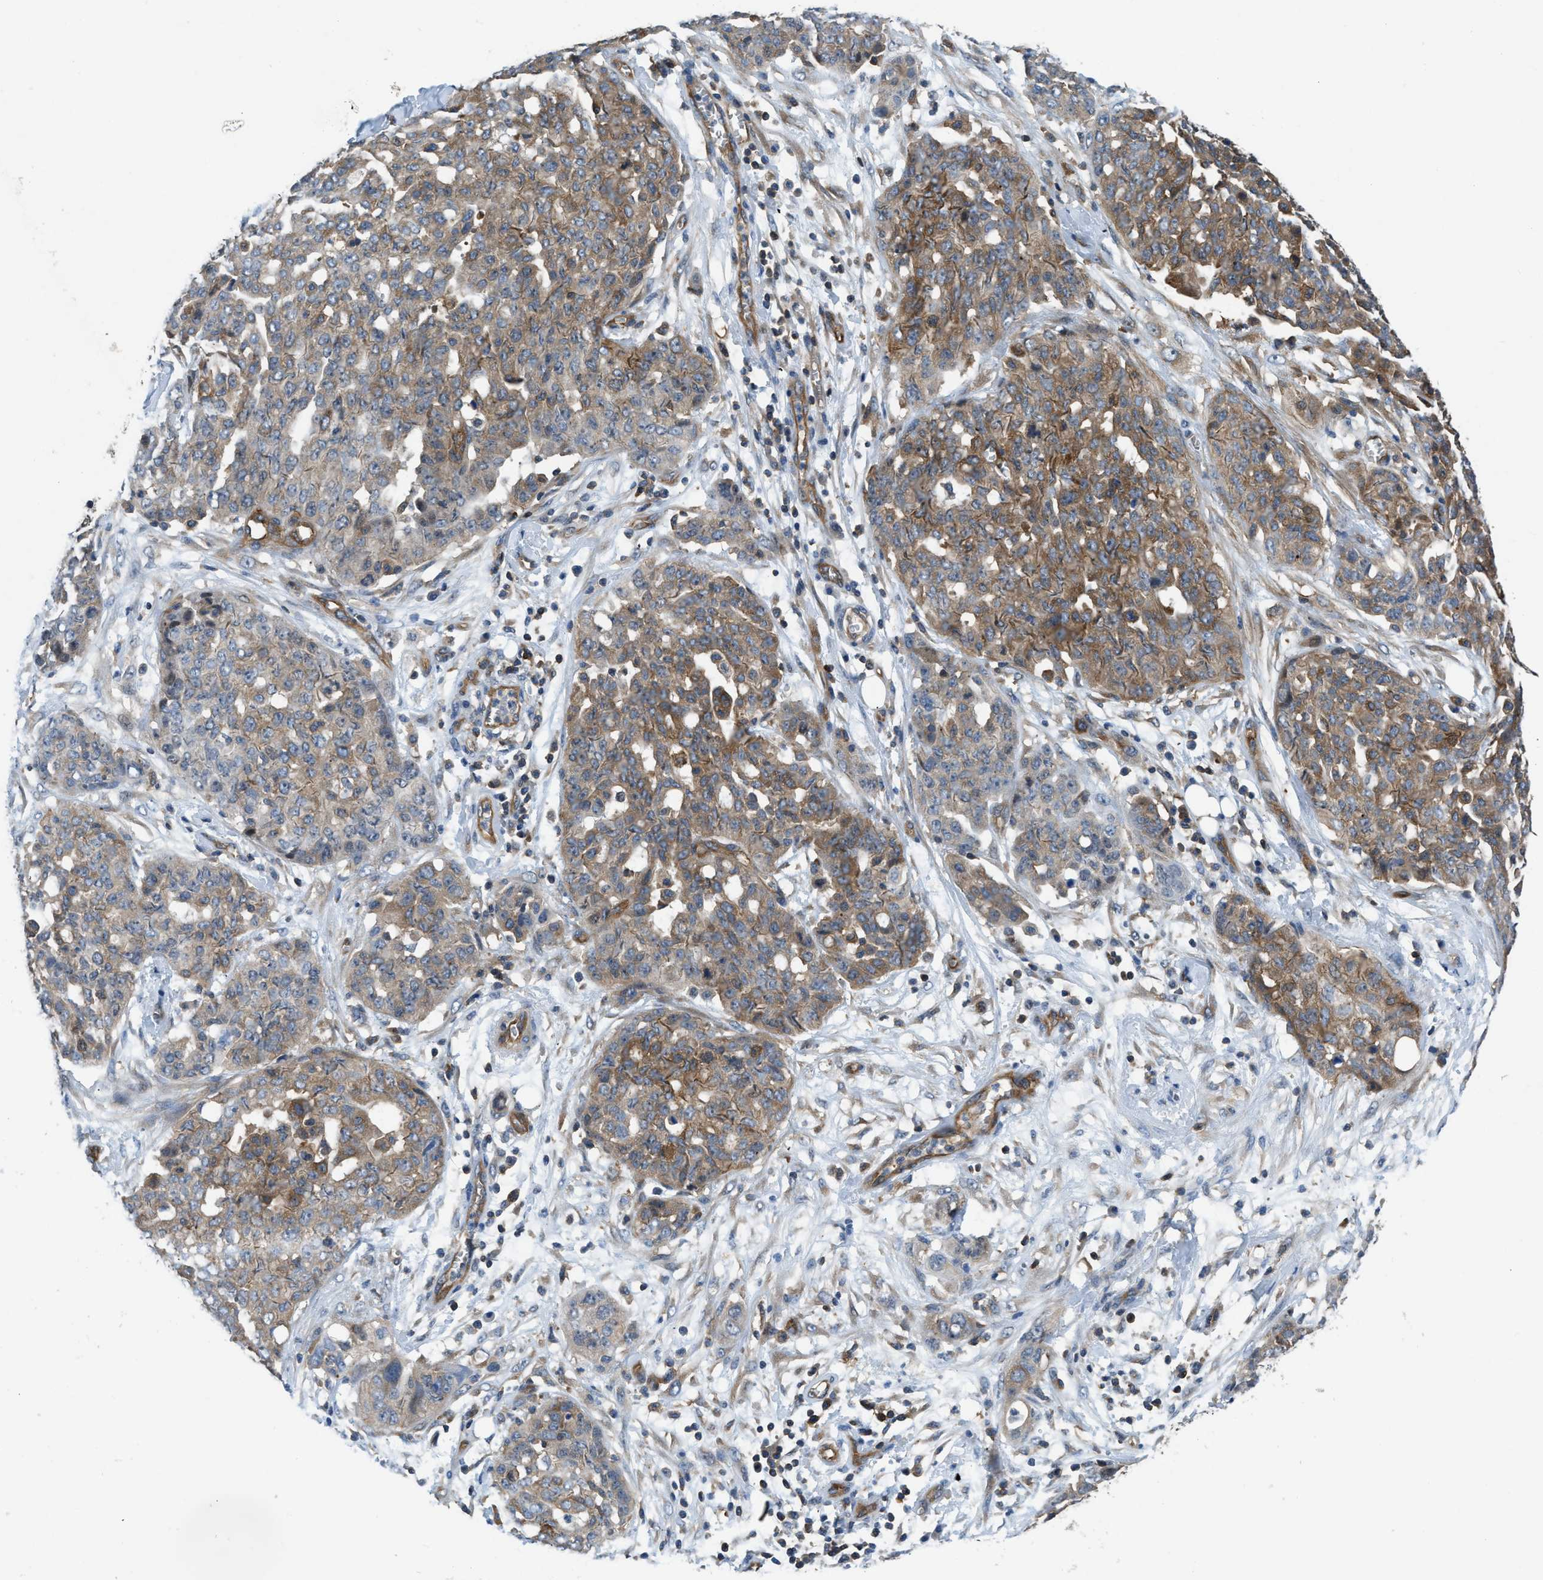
{"staining": {"intensity": "moderate", "quantity": "25%-75%", "location": "cytoplasmic/membranous"}, "tissue": "ovarian cancer", "cell_type": "Tumor cells", "image_type": "cancer", "snomed": [{"axis": "morphology", "description": "Cystadenocarcinoma, serous, NOS"}, {"axis": "topography", "description": "Soft tissue"}, {"axis": "topography", "description": "Ovary"}], "caption": "Human serous cystadenocarcinoma (ovarian) stained with a brown dye exhibits moderate cytoplasmic/membranous positive staining in approximately 25%-75% of tumor cells.", "gene": "PFKP", "patient": {"sex": "female", "age": 57}}